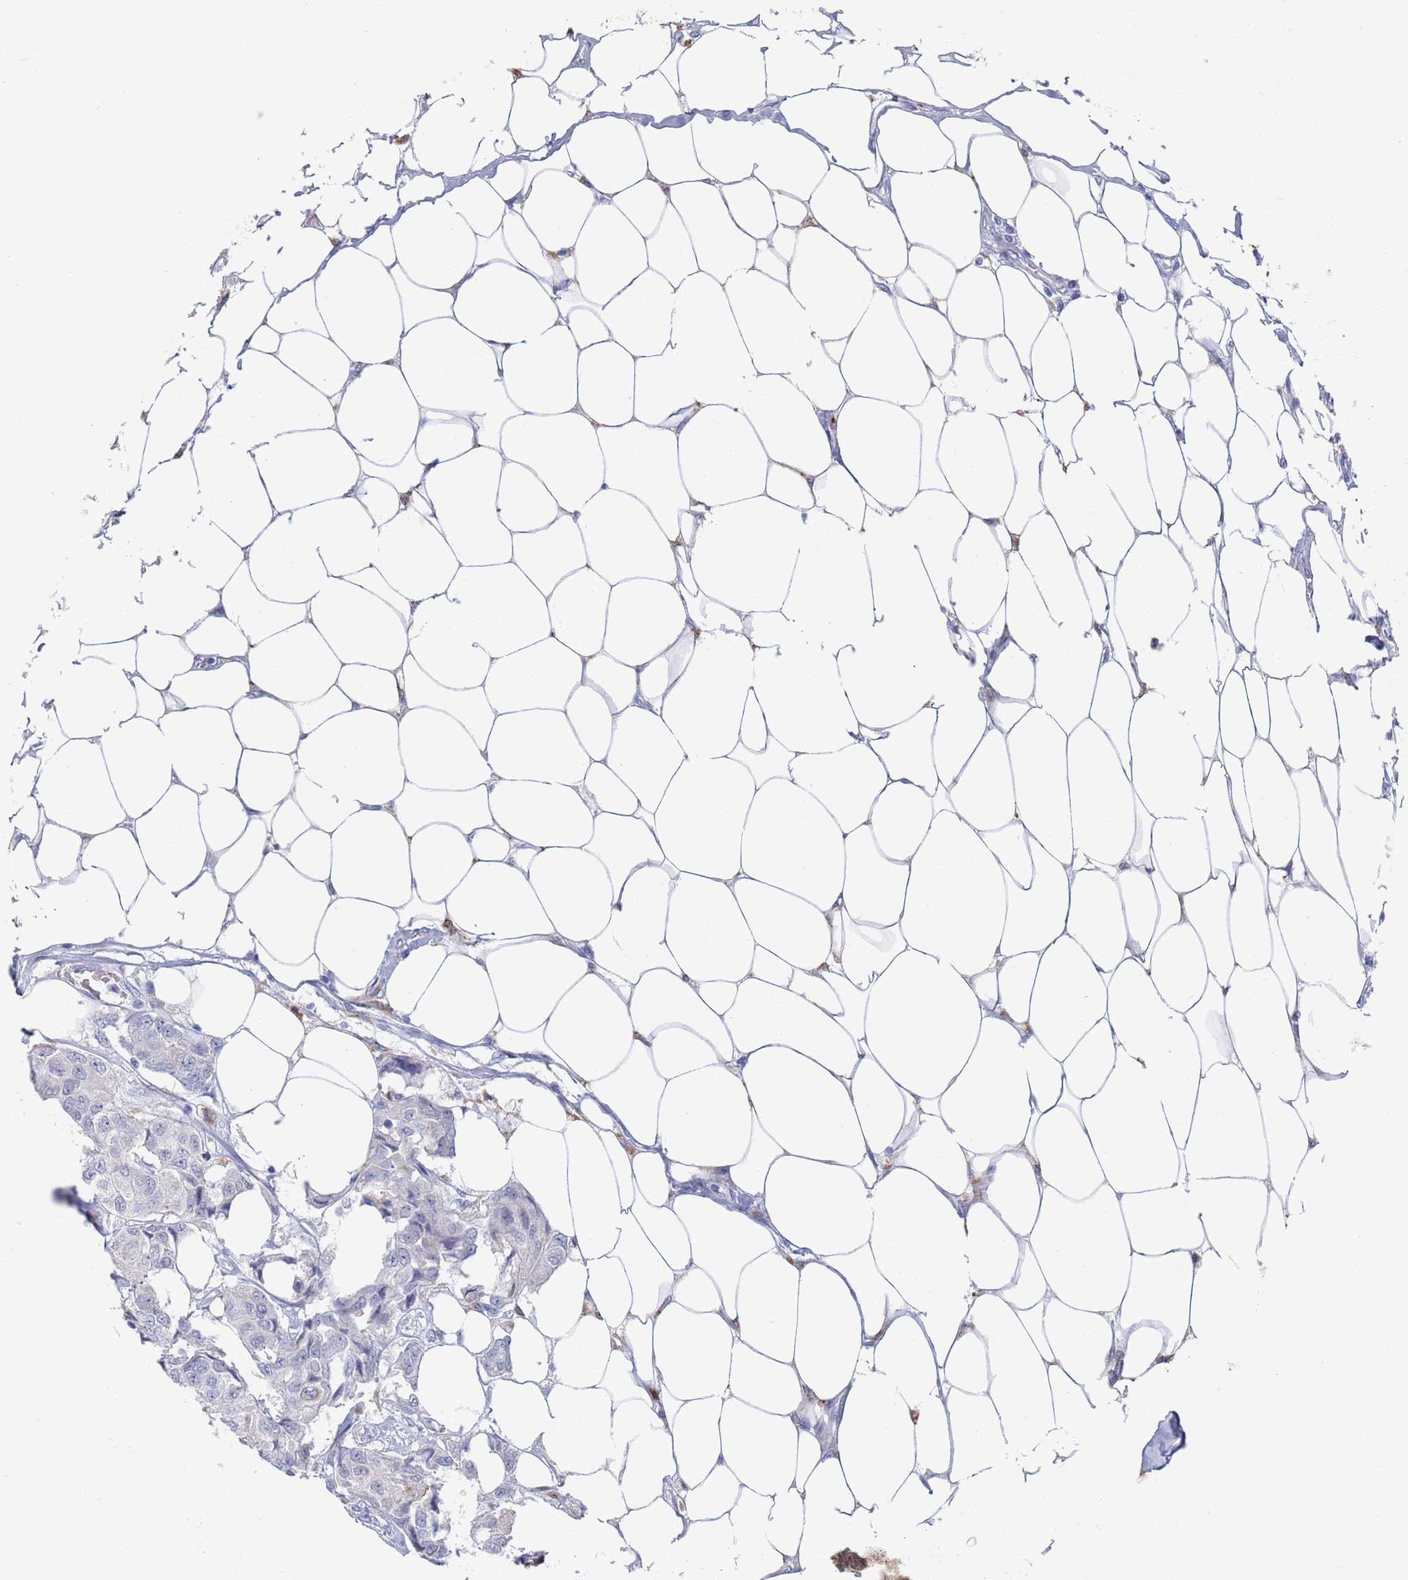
{"staining": {"intensity": "negative", "quantity": "none", "location": "none"}, "tissue": "breast cancer", "cell_type": "Tumor cells", "image_type": "cancer", "snomed": [{"axis": "morphology", "description": "Duct carcinoma"}, {"axis": "topography", "description": "Breast"}, {"axis": "topography", "description": "Lymph node"}], "caption": "An image of human breast invasive ductal carcinoma is negative for staining in tumor cells.", "gene": "FUCA1", "patient": {"sex": "female", "age": 80}}